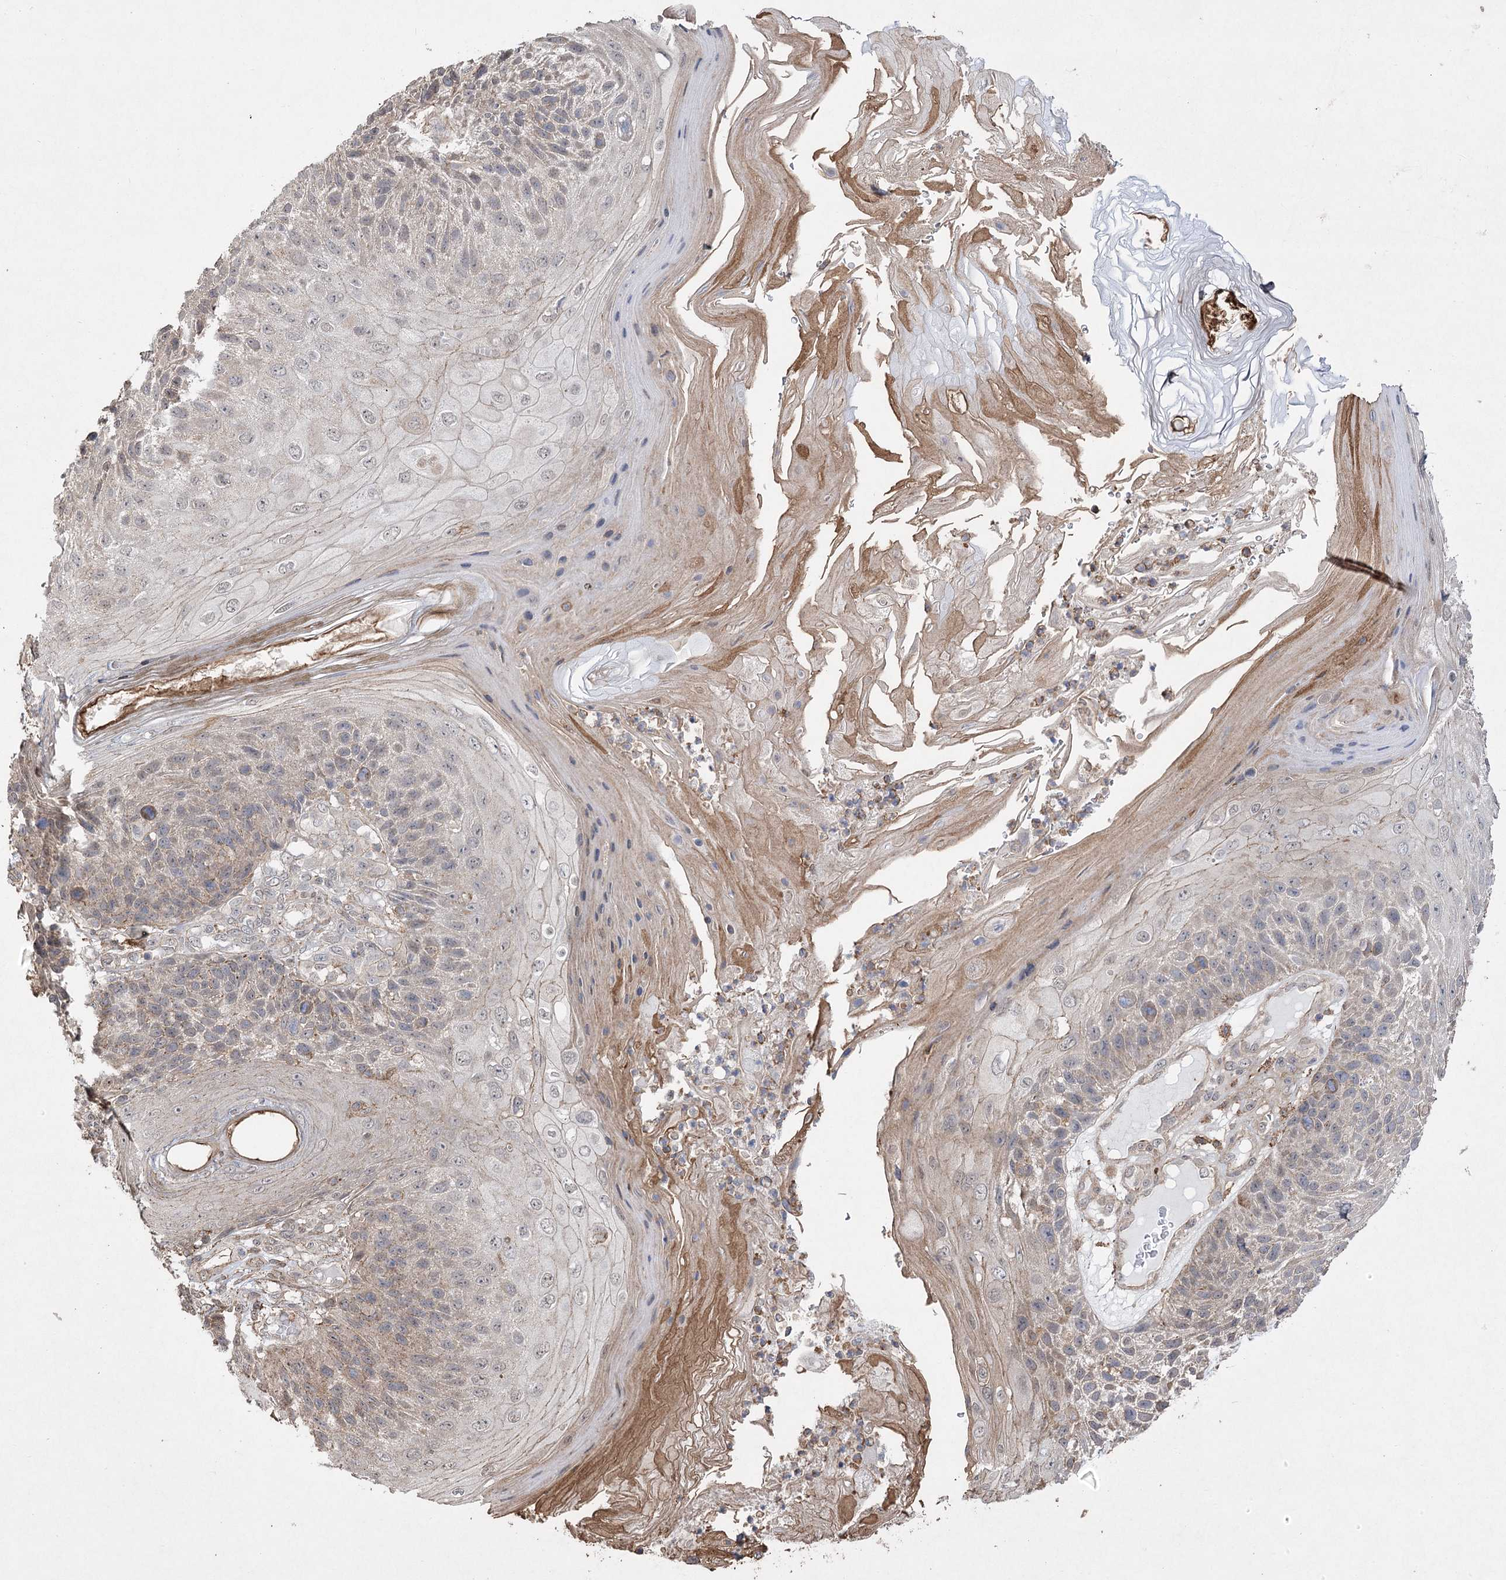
{"staining": {"intensity": "weak", "quantity": "<25%", "location": "cytoplasmic/membranous"}, "tissue": "skin cancer", "cell_type": "Tumor cells", "image_type": "cancer", "snomed": [{"axis": "morphology", "description": "Squamous cell carcinoma, NOS"}, {"axis": "topography", "description": "Skin"}], "caption": "An immunohistochemistry histopathology image of skin cancer is shown. There is no staining in tumor cells of skin cancer.", "gene": "OBSL1", "patient": {"sex": "female", "age": 88}}